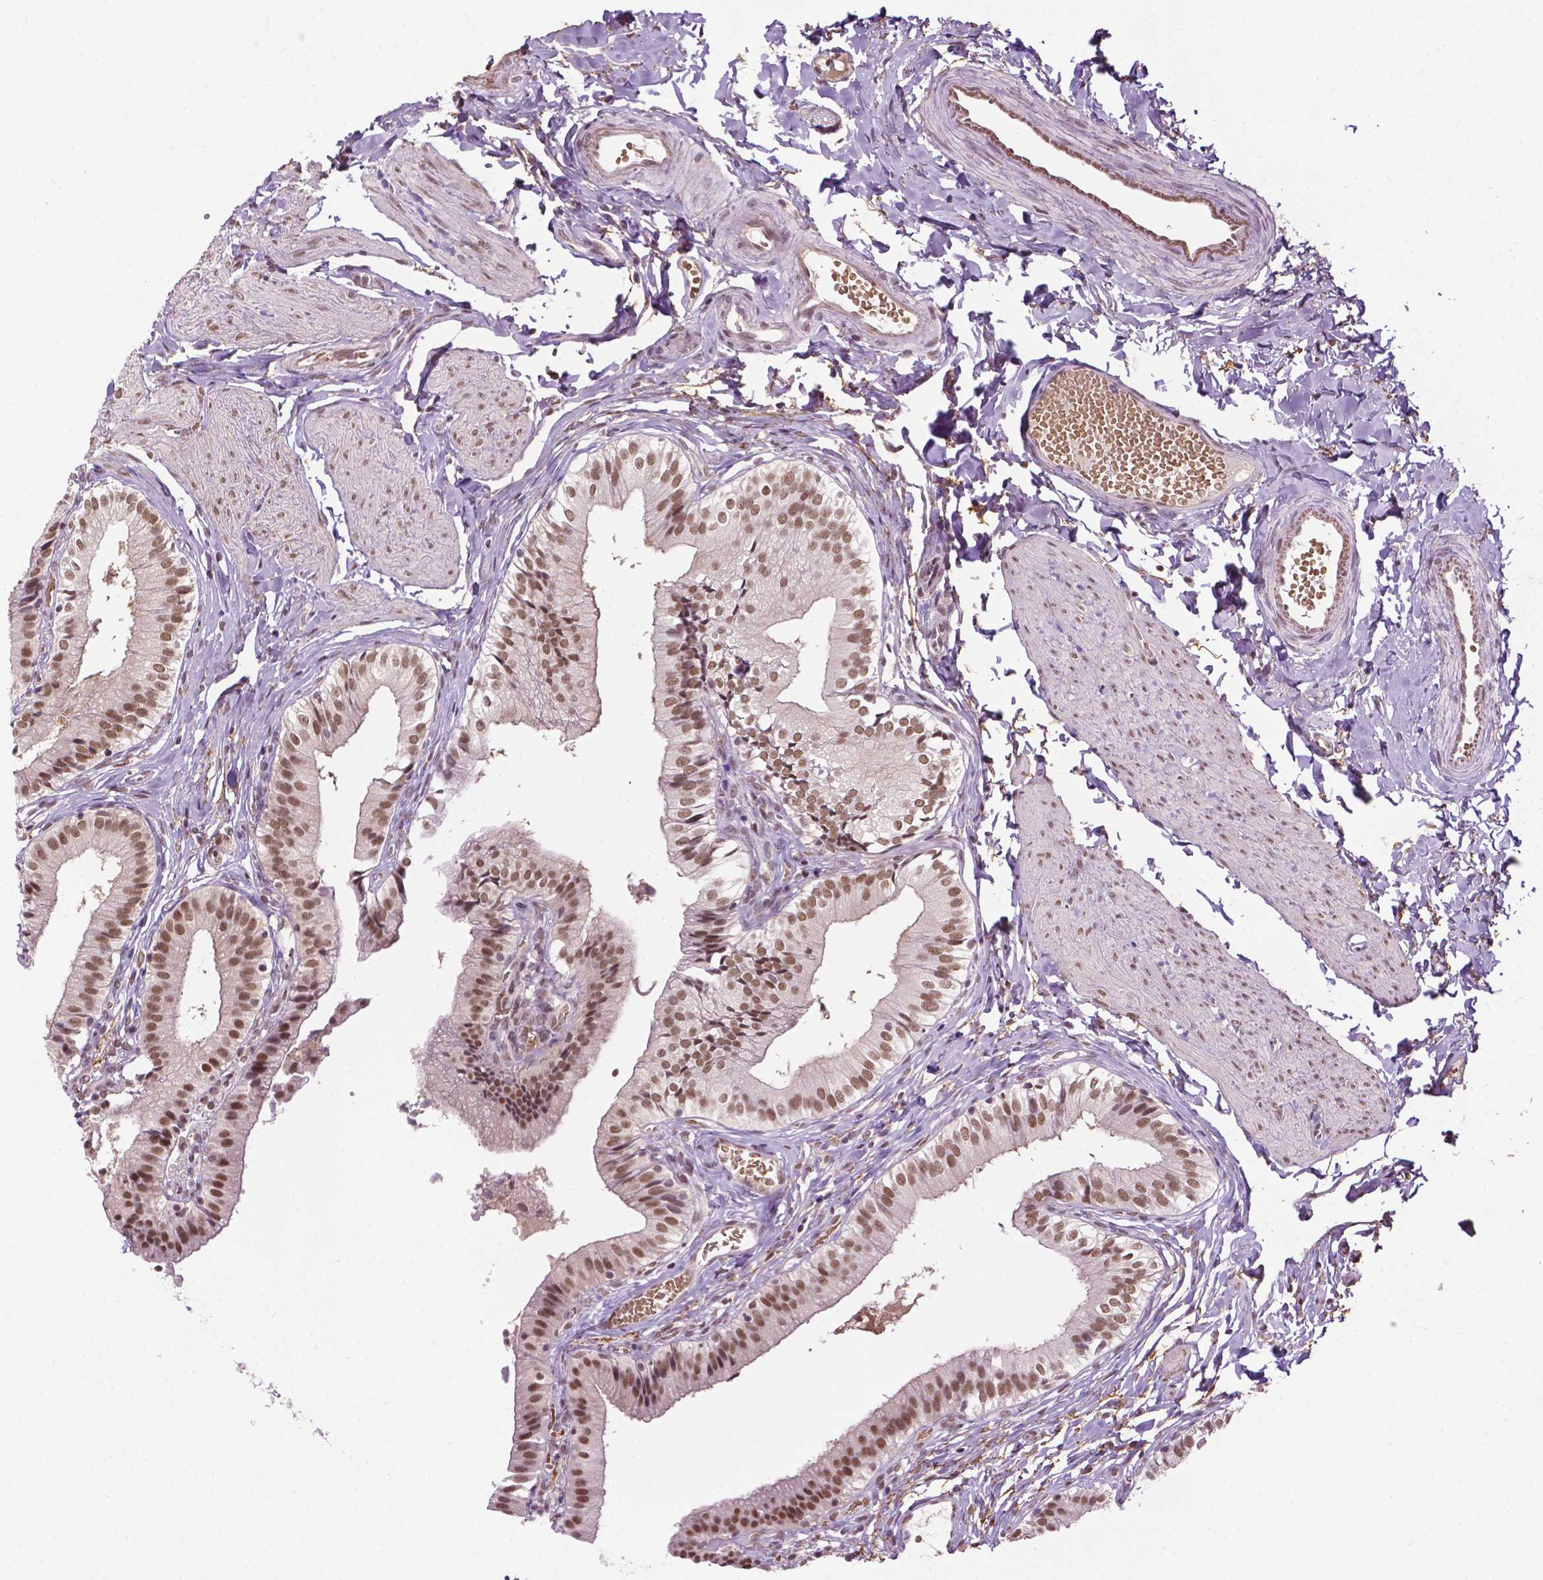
{"staining": {"intensity": "moderate", "quantity": ">75%", "location": "nuclear"}, "tissue": "gallbladder", "cell_type": "Glandular cells", "image_type": "normal", "snomed": [{"axis": "morphology", "description": "Normal tissue, NOS"}, {"axis": "topography", "description": "Gallbladder"}], "caption": "Gallbladder stained for a protein shows moderate nuclear positivity in glandular cells.", "gene": "UBQLN4", "patient": {"sex": "female", "age": 47}}